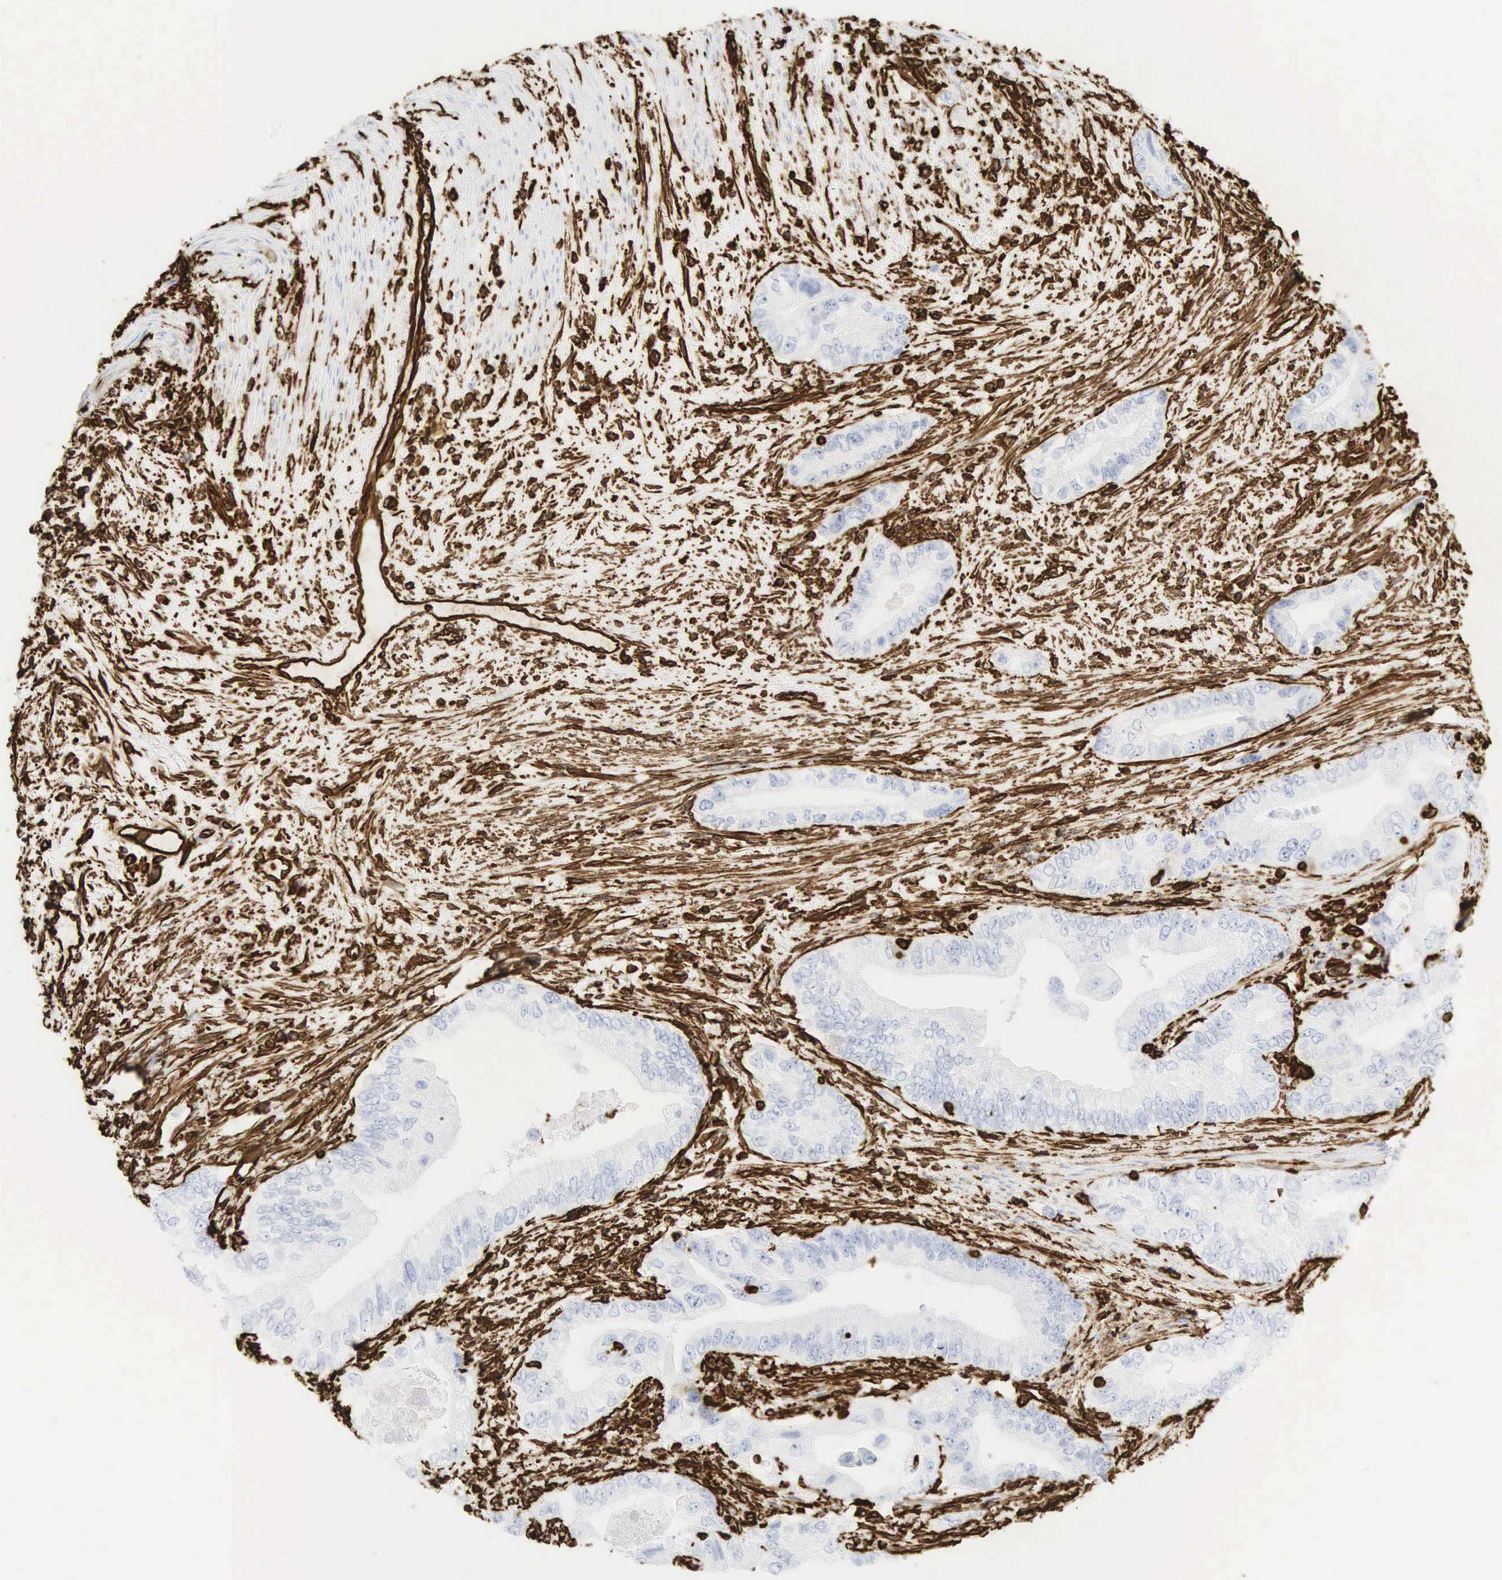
{"staining": {"intensity": "strong", "quantity": "<25%", "location": "cytoplasmic/membranous"}, "tissue": "pancreatic cancer", "cell_type": "Tumor cells", "image_type": "cancer", "snomed": [{"axis": "morphology", "description": "Adenocarcinoma, NOS"}, {"axis": "topography", "description": "Pancreas"}, {"axis": "topography", "description": "Stomach, upper"}], "caption": "The image reveals immunohistochemical staining of pancreatic adenocarcinoma. There is strong cytoplasmic/membranous expression is present in approximately <25% of tumor cells.", "gene": "VIM", "patient": {"sex": "male", "age": 77}}